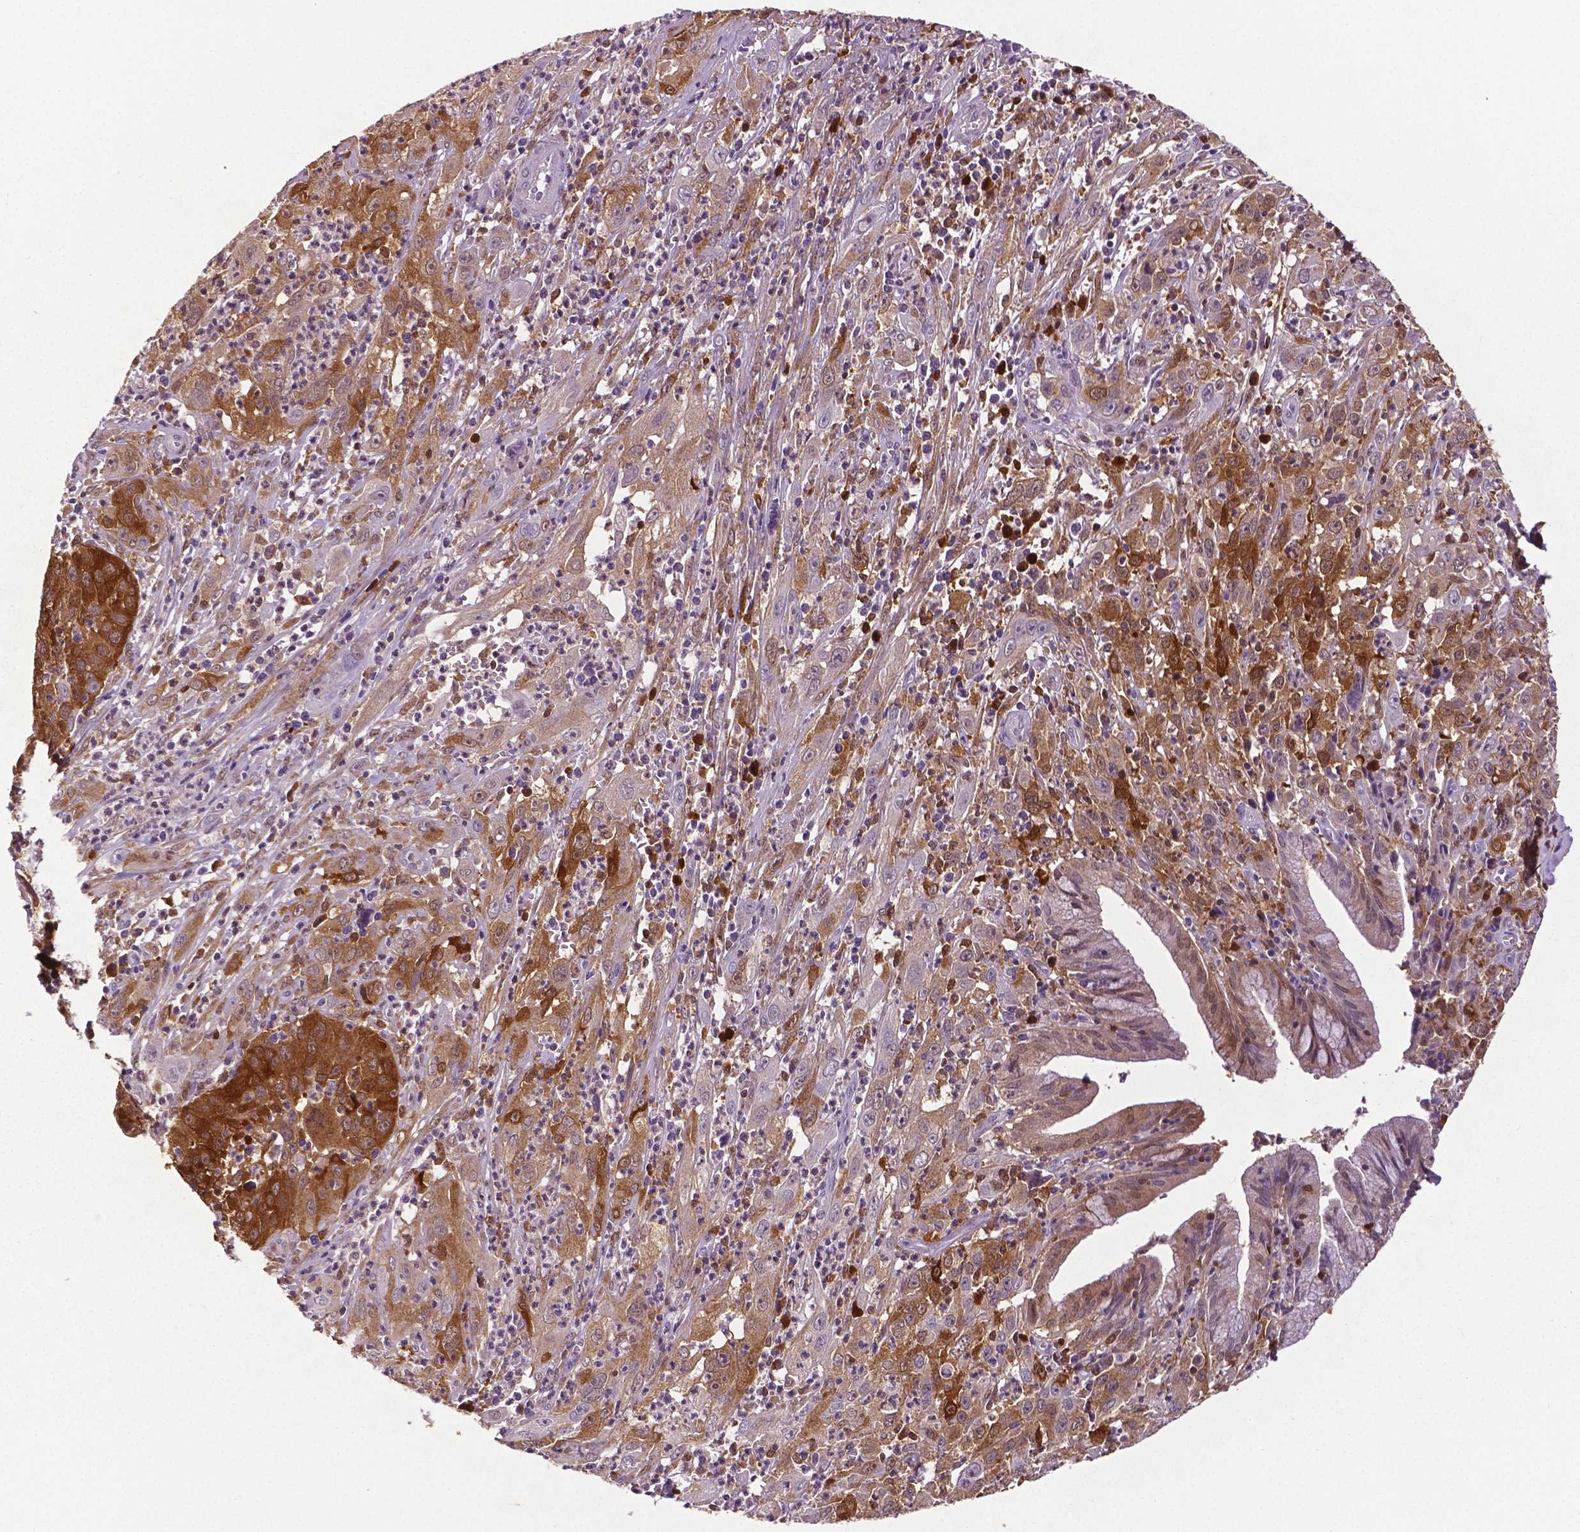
{"staining": {"intensity": "strong", "quantity": "25%-75%", "location": "cytoplasmic/membranous"}, "tissue": "cervical cancer", "cell_type": "Tumor cells", "image_type": "cancer", "snomed": [{"axis": "morphology", "description": "Squamous cell carcinoma, NOS"}, {"axis": "topography", "description": "Cervix"}], "caption": "Immunohistochemistry histopathology image of neoplastic tissue: human cervical cancer (squamous cell carcinoma) stained using IHC demonstrates high levels of strong protein expression localized specifically in the cytoplasmic/membranous of tumor cells, appearing as a cytoplasmic/membranous brown color.", "gene": "PHGDH", "patient": {"sex": "female", "age": 32}}